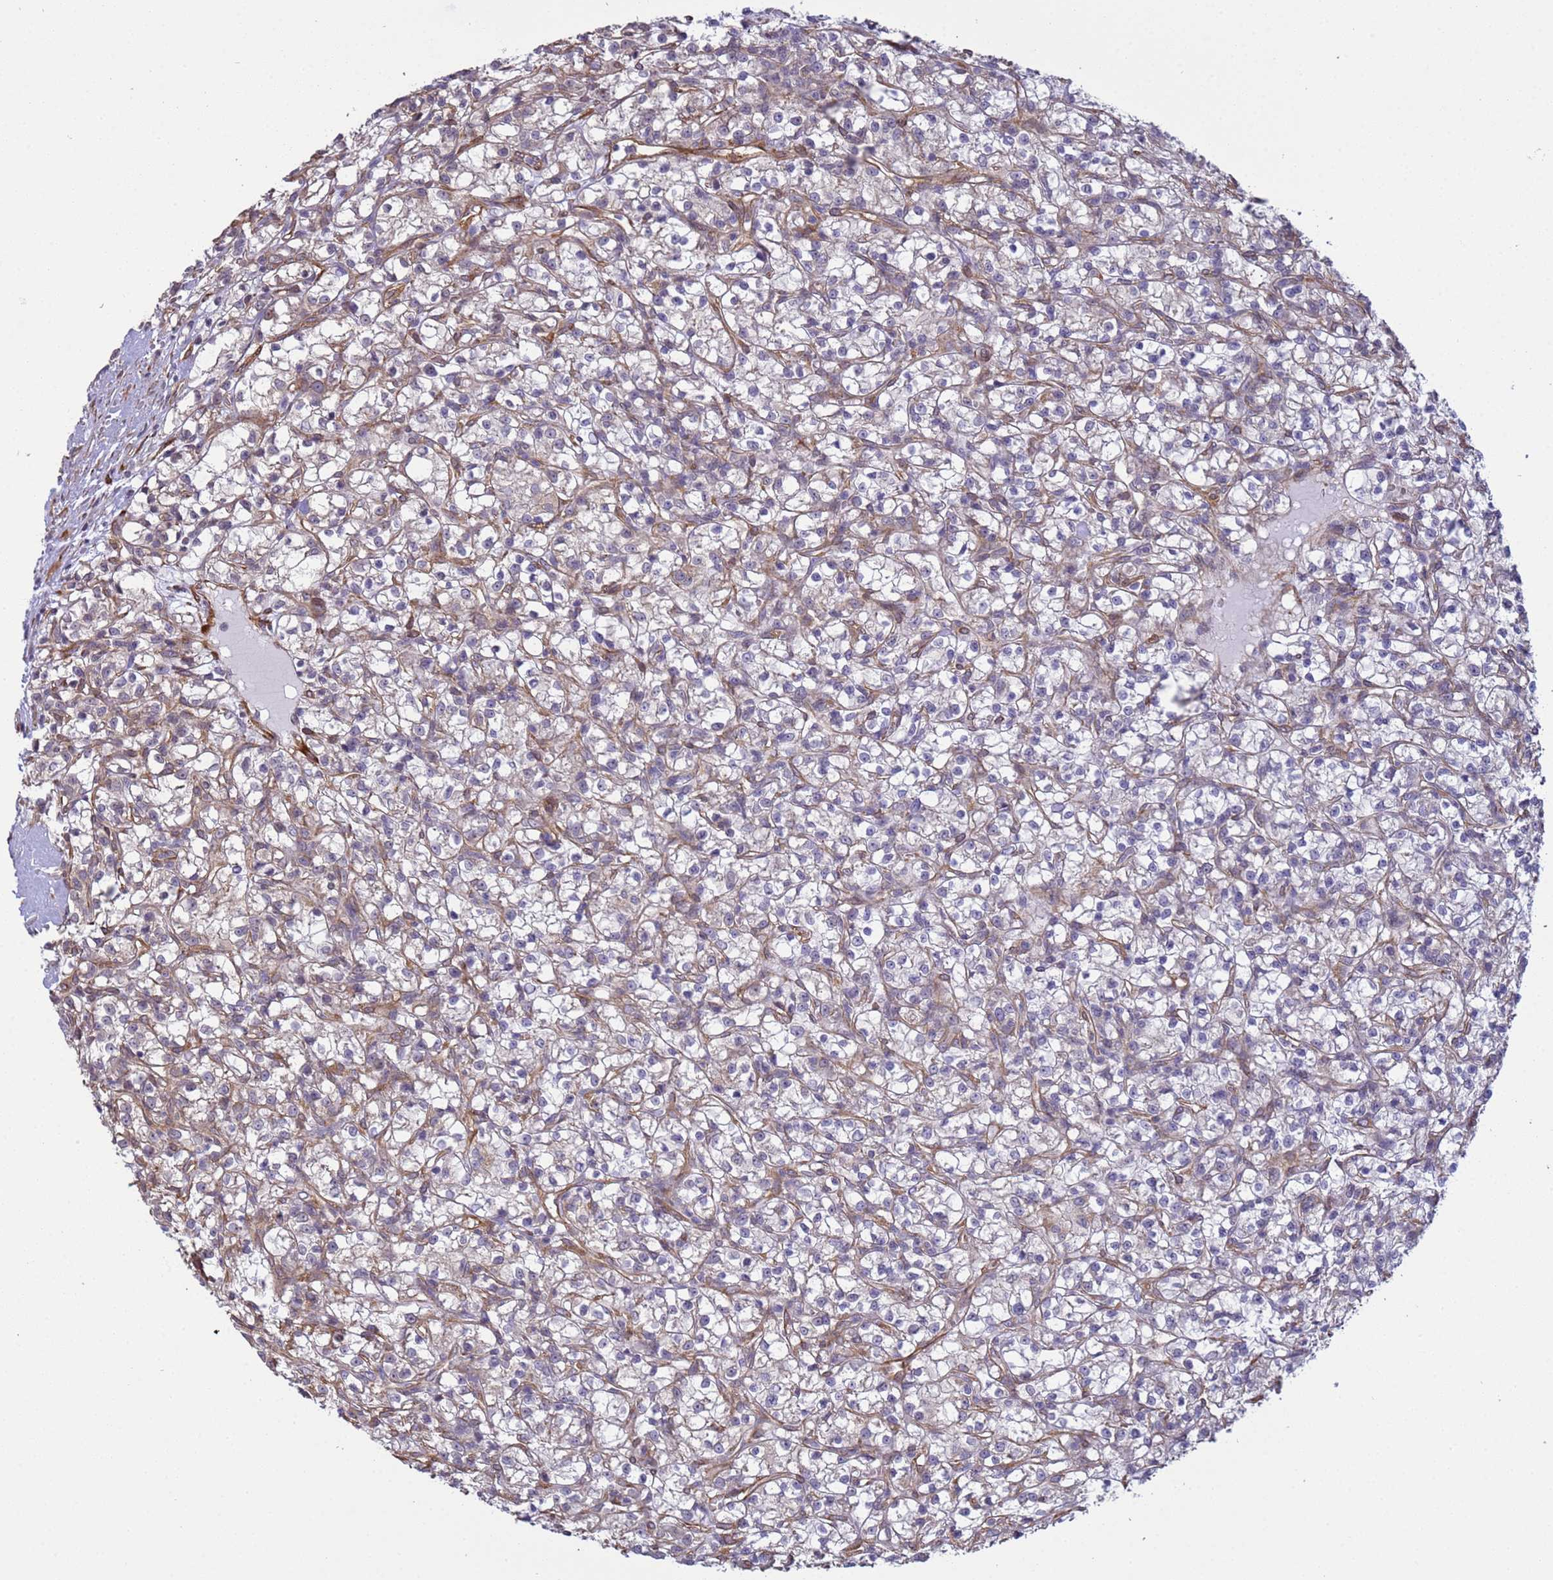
{"staining": {"intensity": "weak", "quantity": "25%-75%", "location": "cytoplasmic/membranous"}, "tissue": "renal cancer", "cell_type": "Tumor cells", "image_type": "cancer", "snomed": [{"axis": "morphology", "description": "Adenocarcinoma, NOS"}, {"axis": "topography", "description": "Kidney"}], "caption": "This micrograph displays IHC staining of human adenocarcinoma (renal), with low weak cytoplasmic/membranous staining in about 25%-75% of tumor cells.", "gene": "ITGB4", "patient": {"sex": "female", "age": 59}}